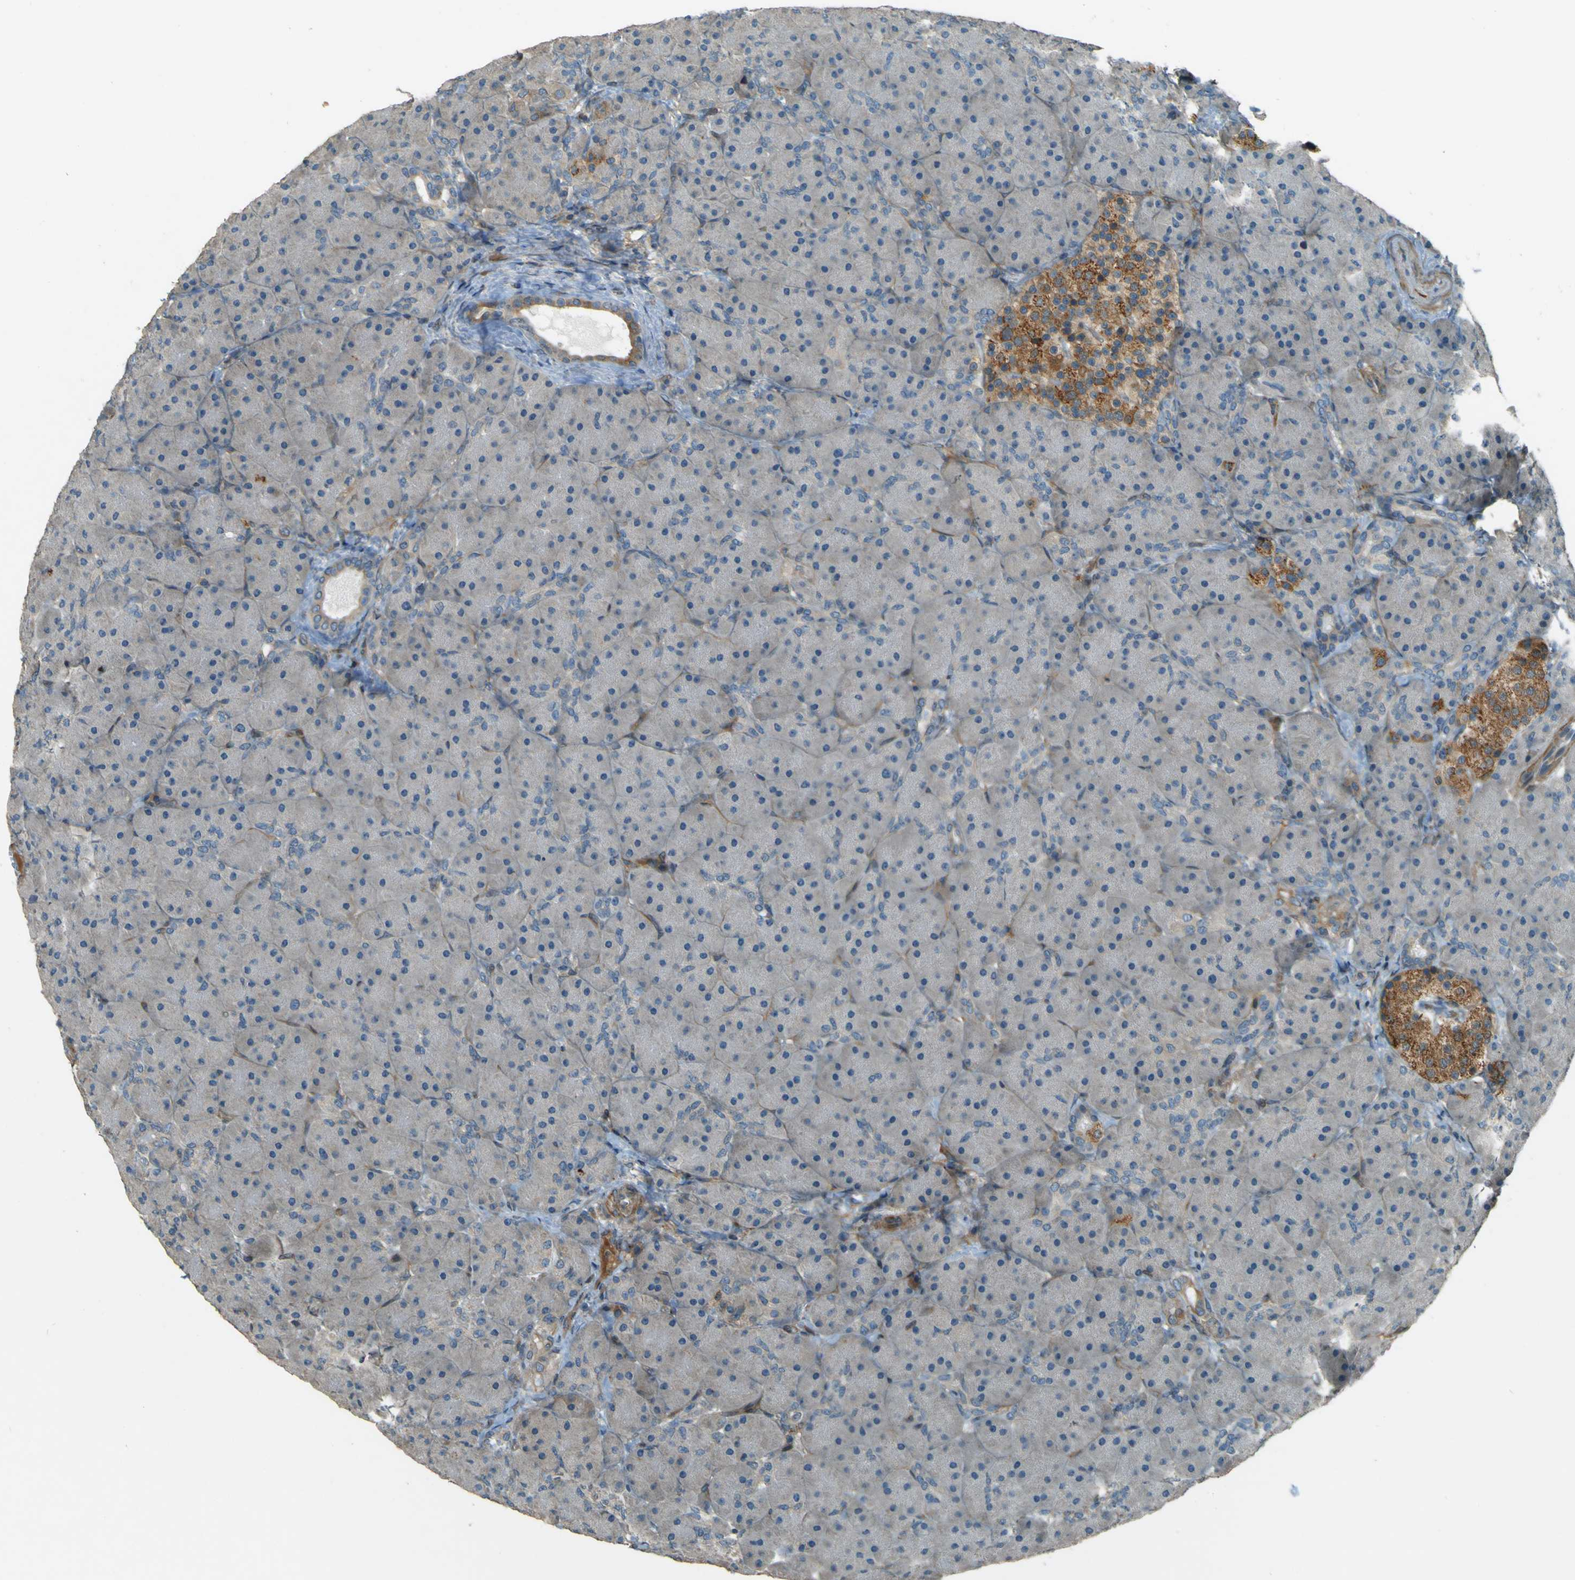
{"staining": {"intensity": "weak", "quantity": "<25%", "location": "cytoplasmic/membranous"}, "tissue": "pancreas", "cell_type": "Exocrine glandular cells", "image_type": "normal", "snomed": [{"axis": "morphology", "description": "Normal tissue, NOS"}, {"axis": "topography", "description": "Pancreas"}], "caption": "This histopathology image is of unremarkable pancreas stained with immunohistochemistry to label a protein in brown with the nuclei are counter-stained blue. There is no expression in exocrine glandular cells.", "gene": "LPCAT1", "patient": {"sex": "male", "age": 66}}